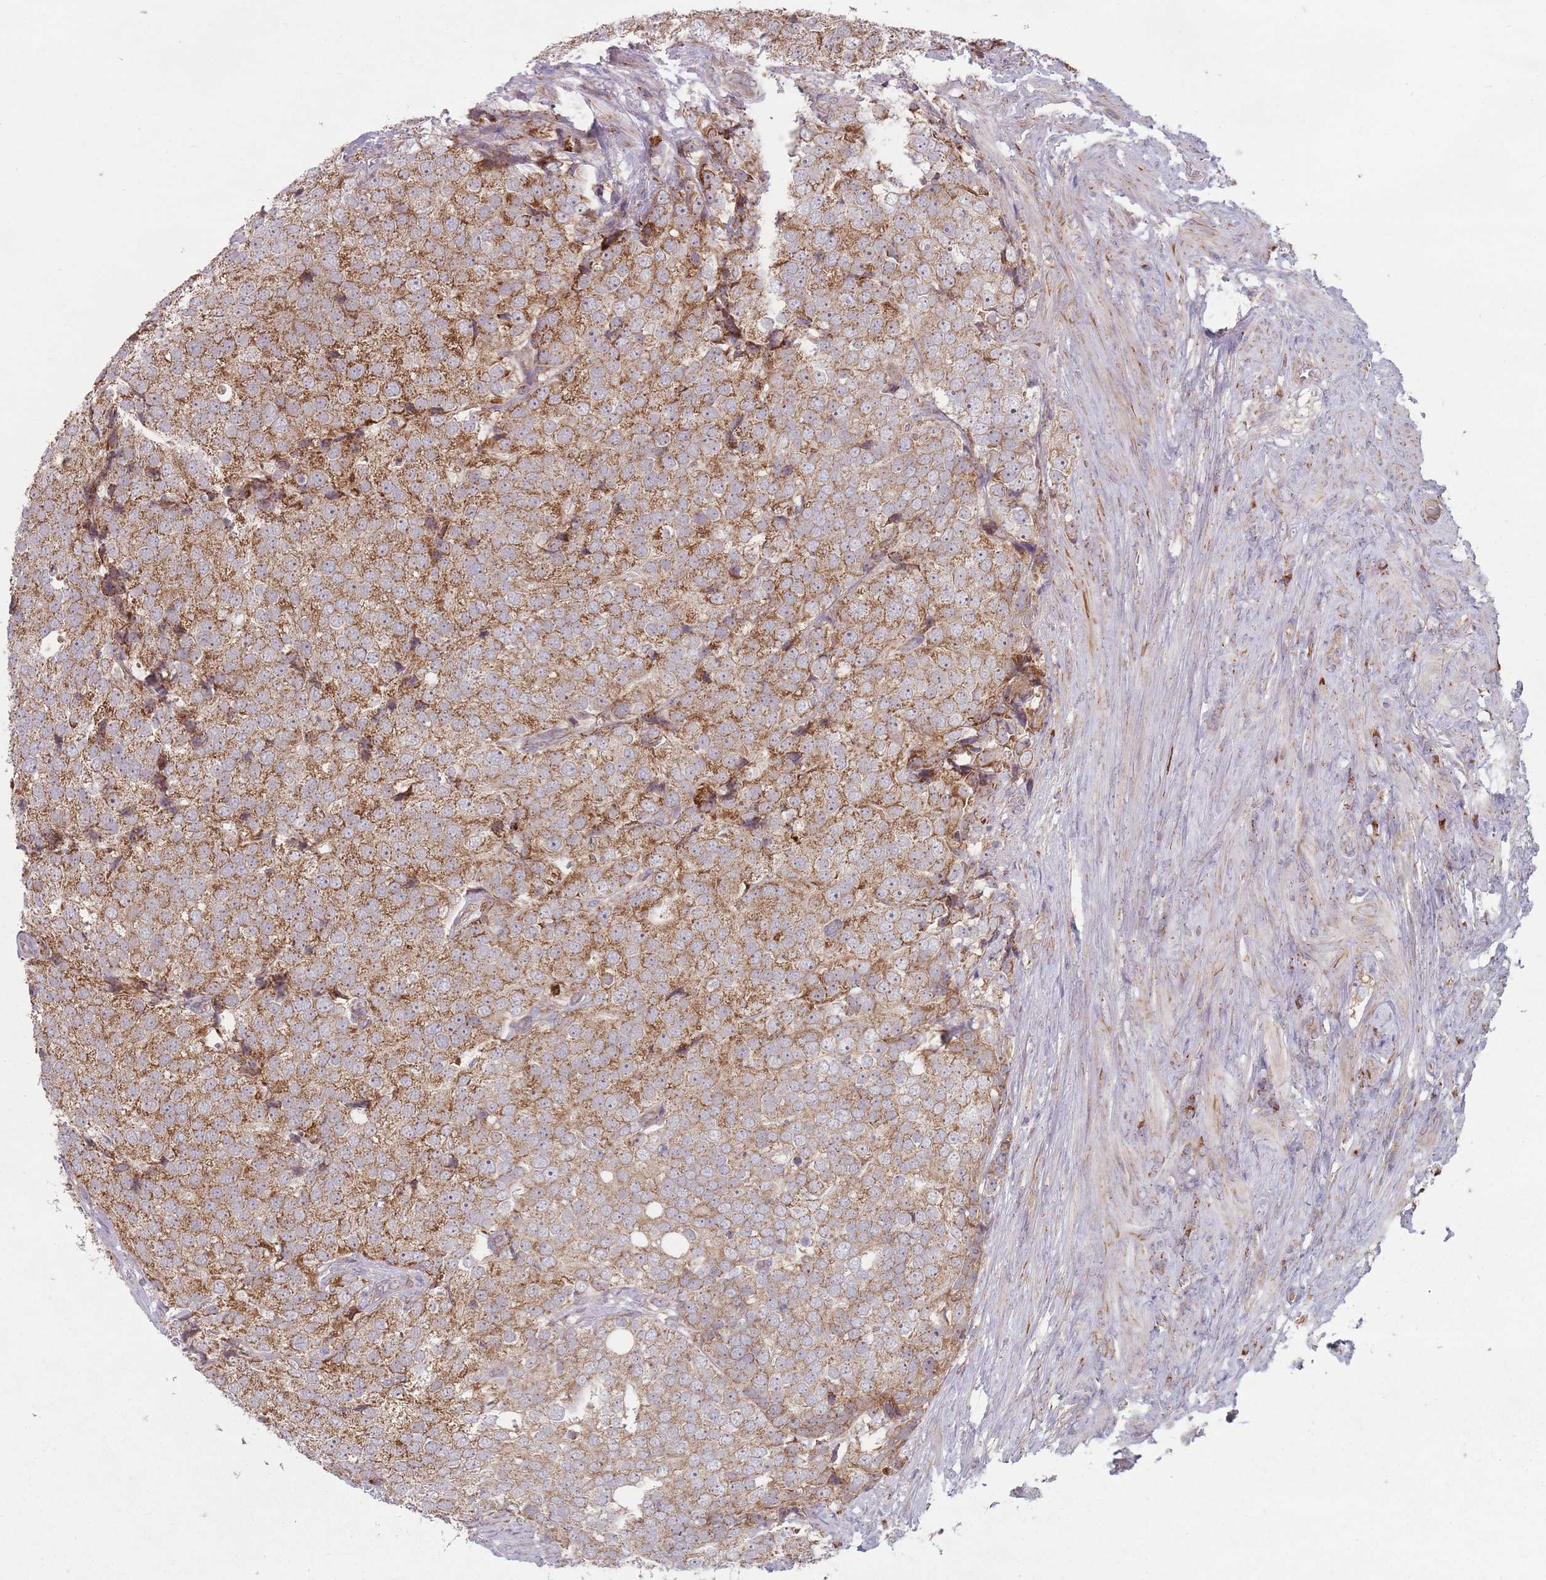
{"staining": {"intensity": "moderate", "quantity": ">75%", "location": "cytoplasmic/membranous"}, "tissue": "prostate cancer", "cell_type": "Tumor cells", "image_type": "cancer", "snomed": [{"axis": "morphology", "description": "Adenocarcinoma, High grade"}, {"axis": "topography", "description": "Prostate"}], "caption": "Immunohistochemical staining of human prostate cancer reveals medium levels of moderate cytoplasmic/membranous protein positivity in about >75% of tumor cells.", "gene": "OR10Q1", "patient": {"sex": "male", "age": 49}}